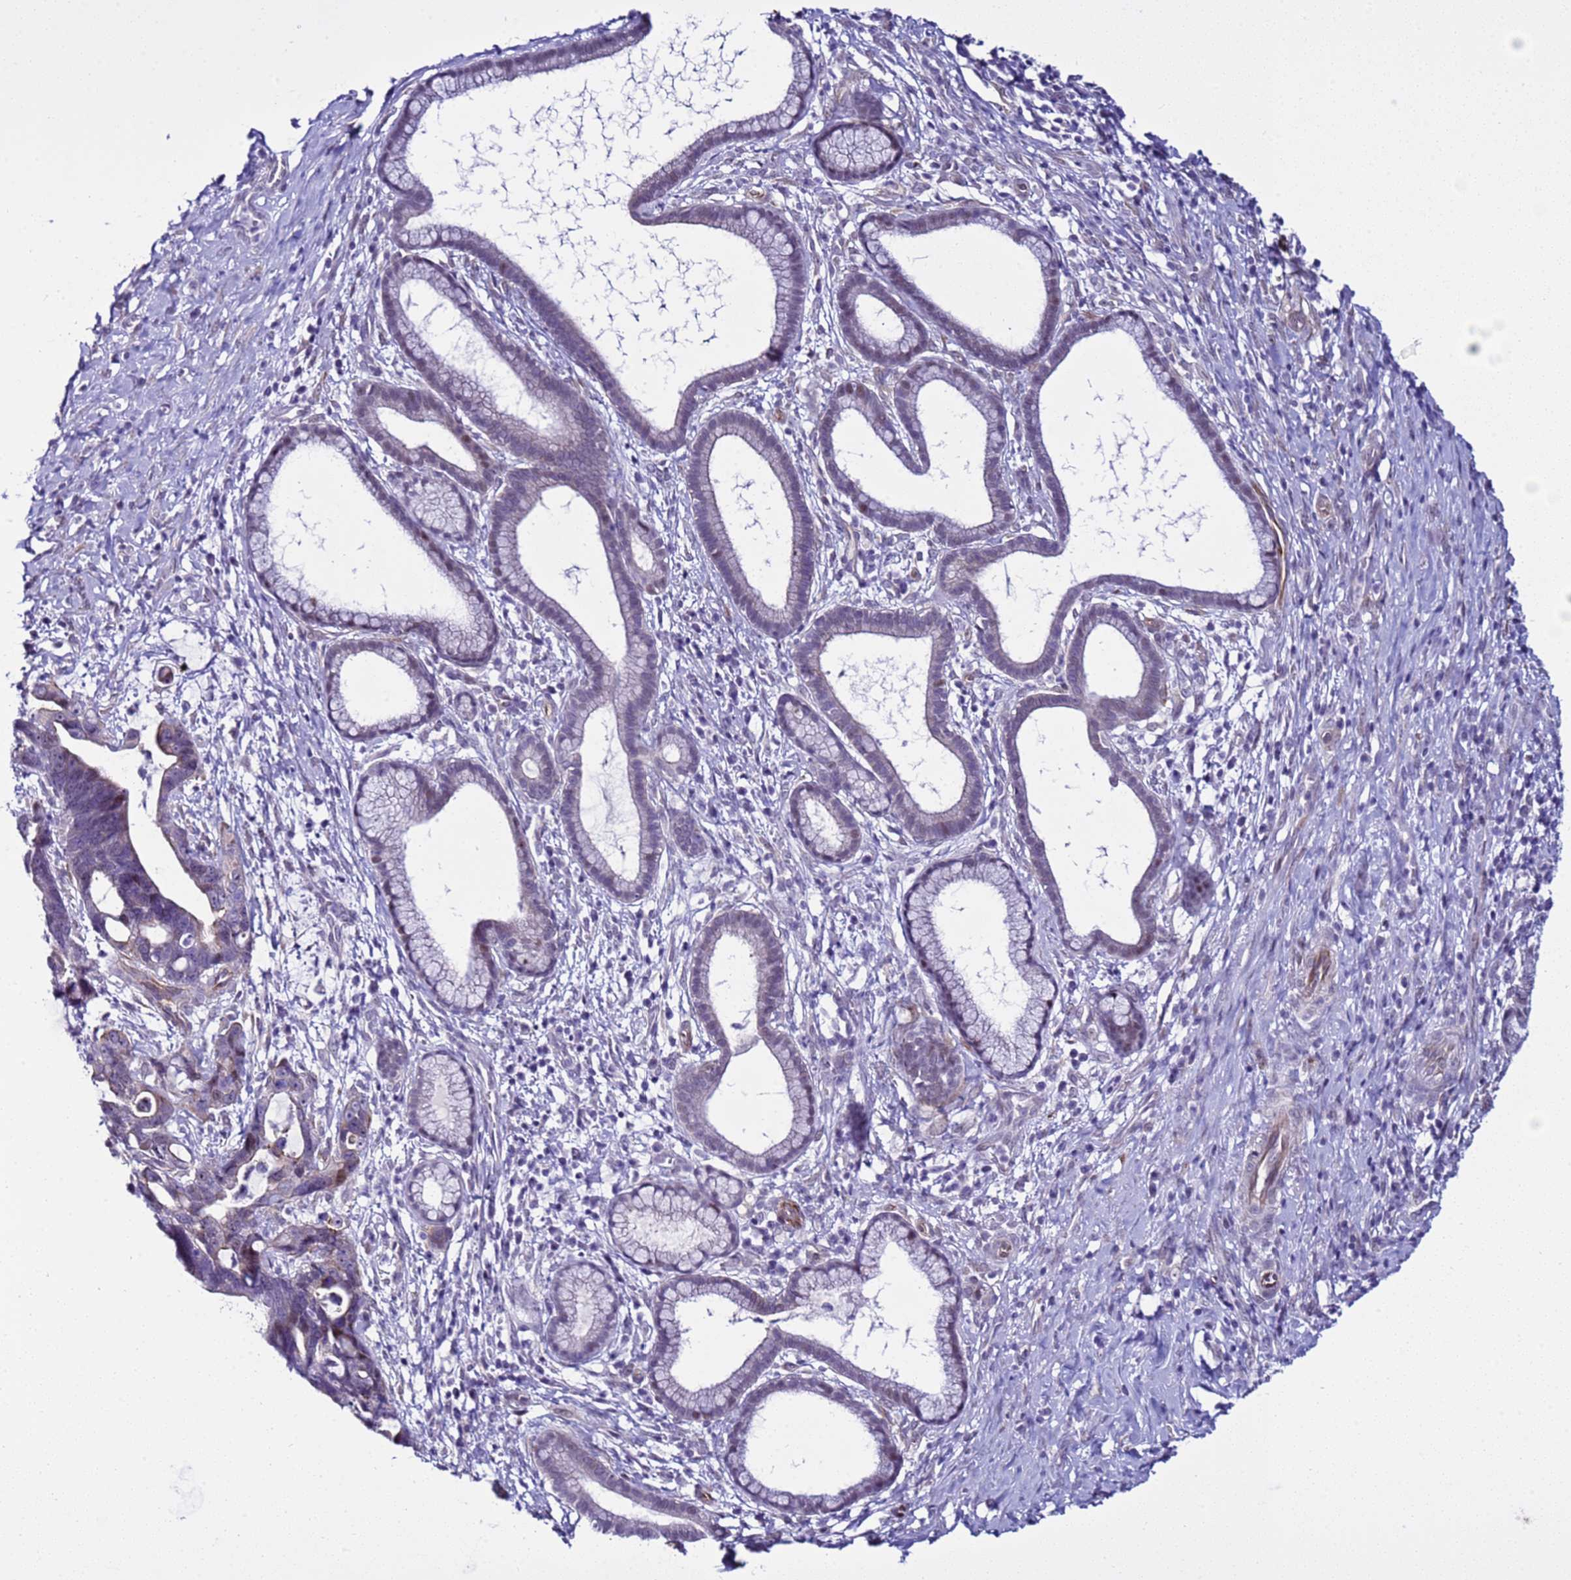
{"staining": {"intensity": "weak", "quantity": "<25%", "location": "nuclear"}, "tissue": "pancreatic cancer", "cell_type": "Tumor cells", "image_type": "cancer", "snomed": [{"axis": "morphology", "description": "Adenocarcinoma, NOS"}, {"axis": "topography", "description": "Pancreas"}], "caption": "Protein analysis of pancreatic adenocarcinoma reveals no significant staining in tumor cells.", "gene": "LRRC10B", "patient": {"sex": "female", "age": 83}}